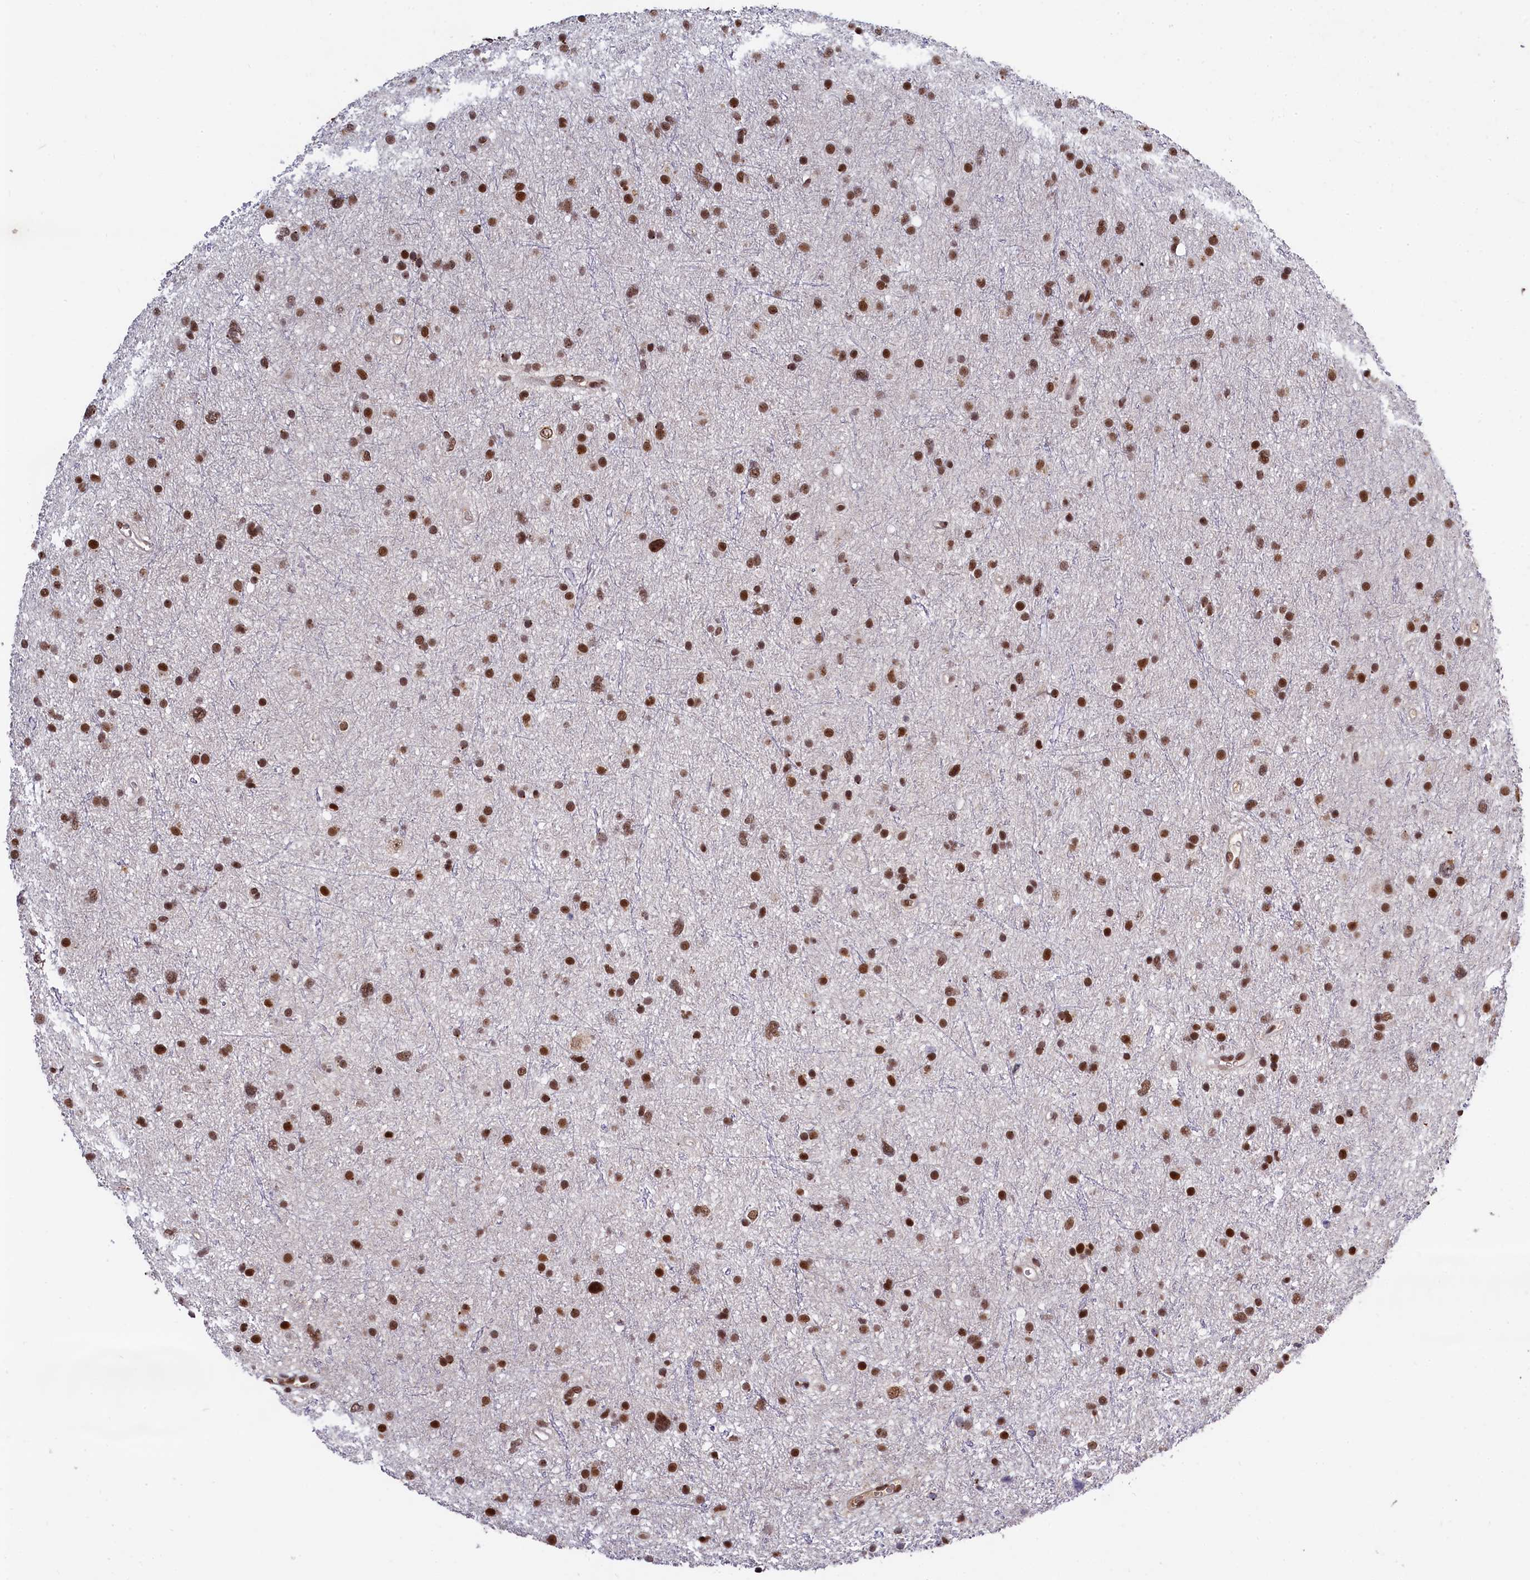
{"staining": {"intensity": "moderate", "quantity": ">75%", "location": "nuclear"}, "tissue": "glioma", "cell_type": "Tumor cells", "image_type": "cancer", "snomed": [{"axis": "morphology", "description": "Glioma, malignant, Low grade"}, {"axis": "topography", "description": "Cerebral cortex"}], "caption": "Tumor cells demonstrate medium levels of moderate nuclear expression in about >75% of cells in glioma. (brown staining indicates protein expression, while blue staining denotes nuclei).", "gene": "FAM217B", "patient": {"sex": "female", "age": 39}}